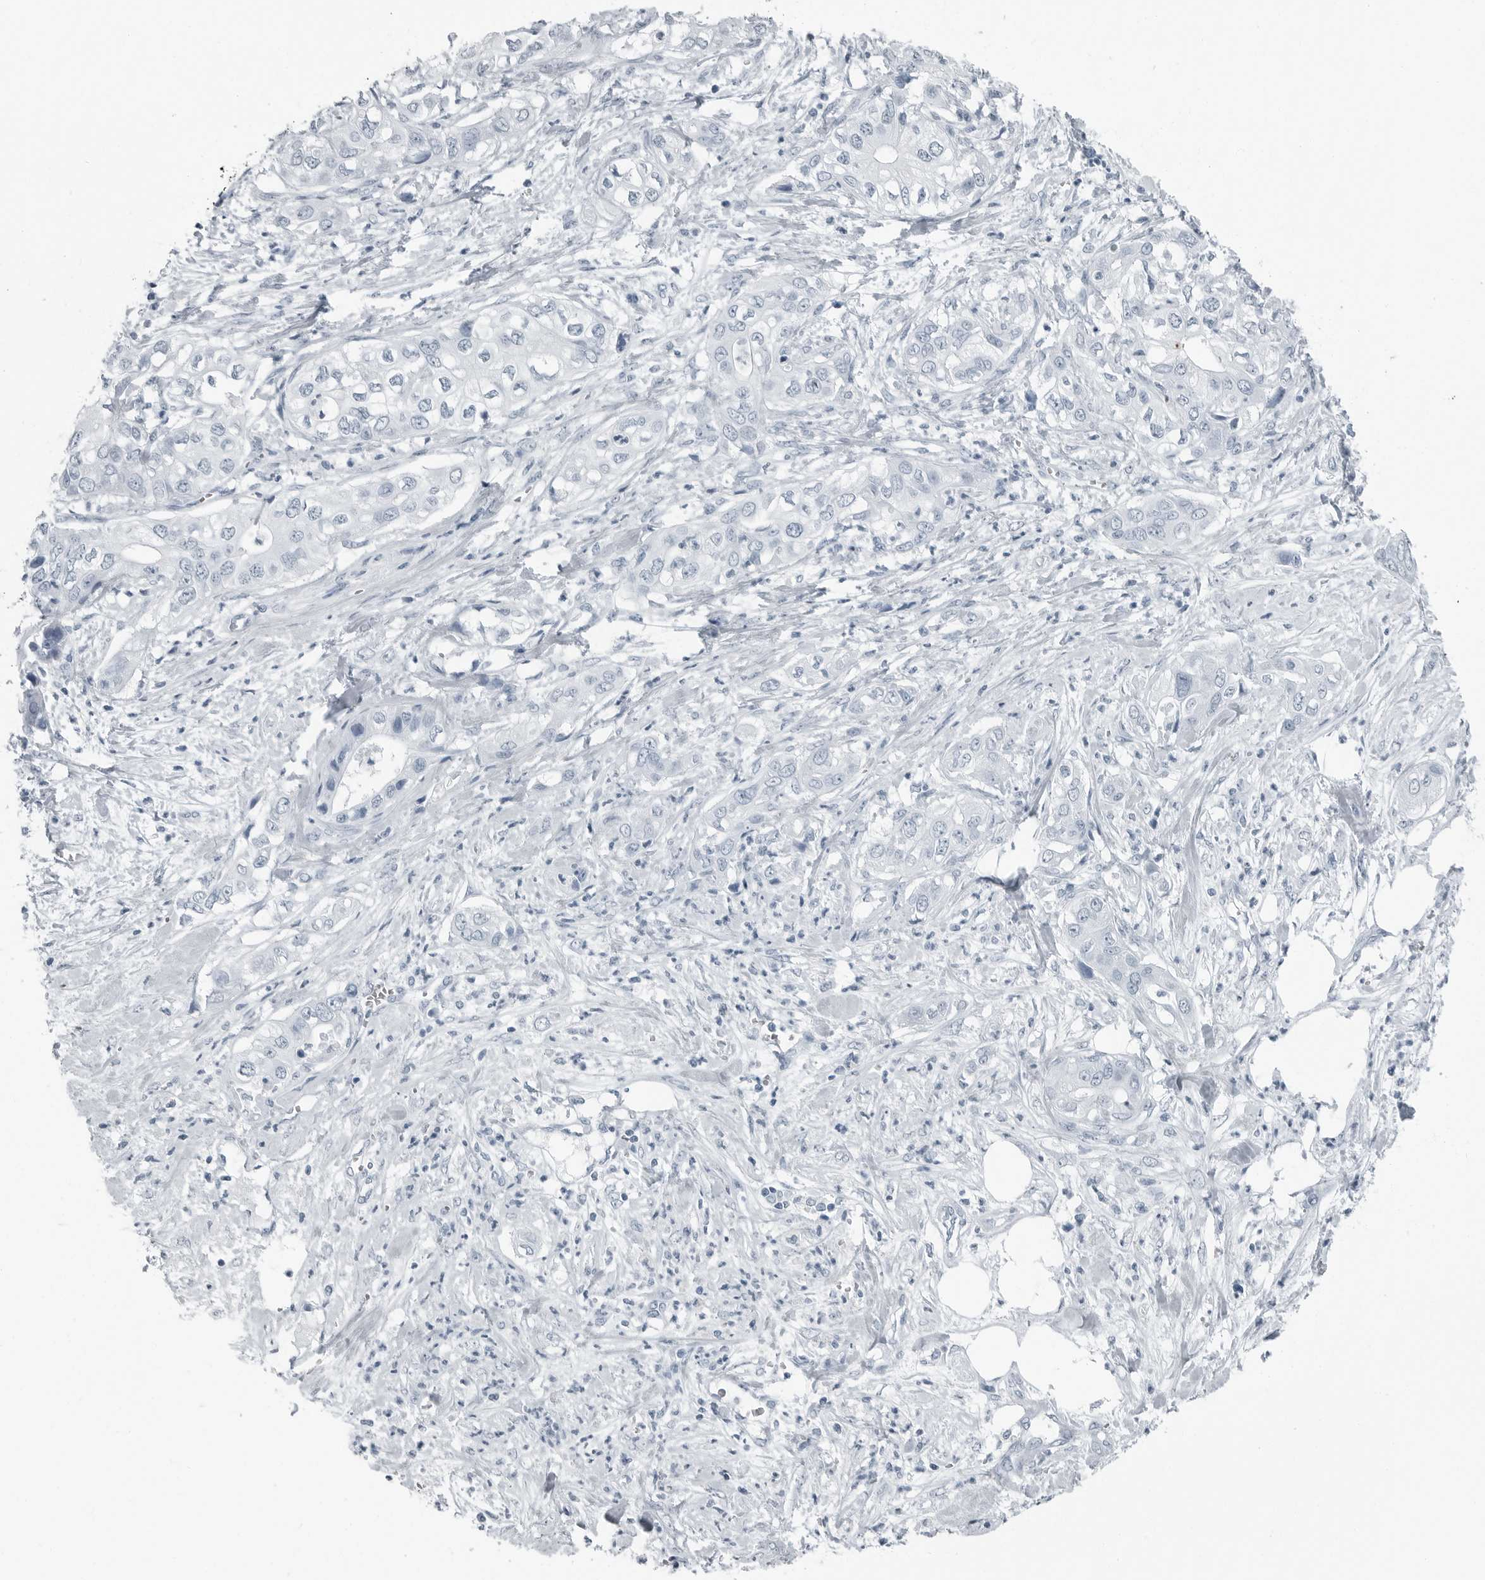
{"staining": {"intensity": "negative", "quantity": "none", "location": "none"}, "tissue": "pancreatic cancer", "cell_type": "Tumor cells", "image_type": "cancer", "snomed": [{"axis": "morphology", "description": "Adenocarcinoma, NOS"}, {"axis": "topography", "description": "Pancreas"}], "caption": "Immunohistochemistry (IHC) micrograph of neoplastic tissue: adenocarcinoma (pancreatic) stained with DAB shows no significant protein expression in tumor cells. (DAB (3,3'-diaminobenzidine) immunohistochemistry (IHC) visualized using brightfield microscopy, high magnification).", "gene": "FABP6", "patient": {"sex": "female", "age": 78}}